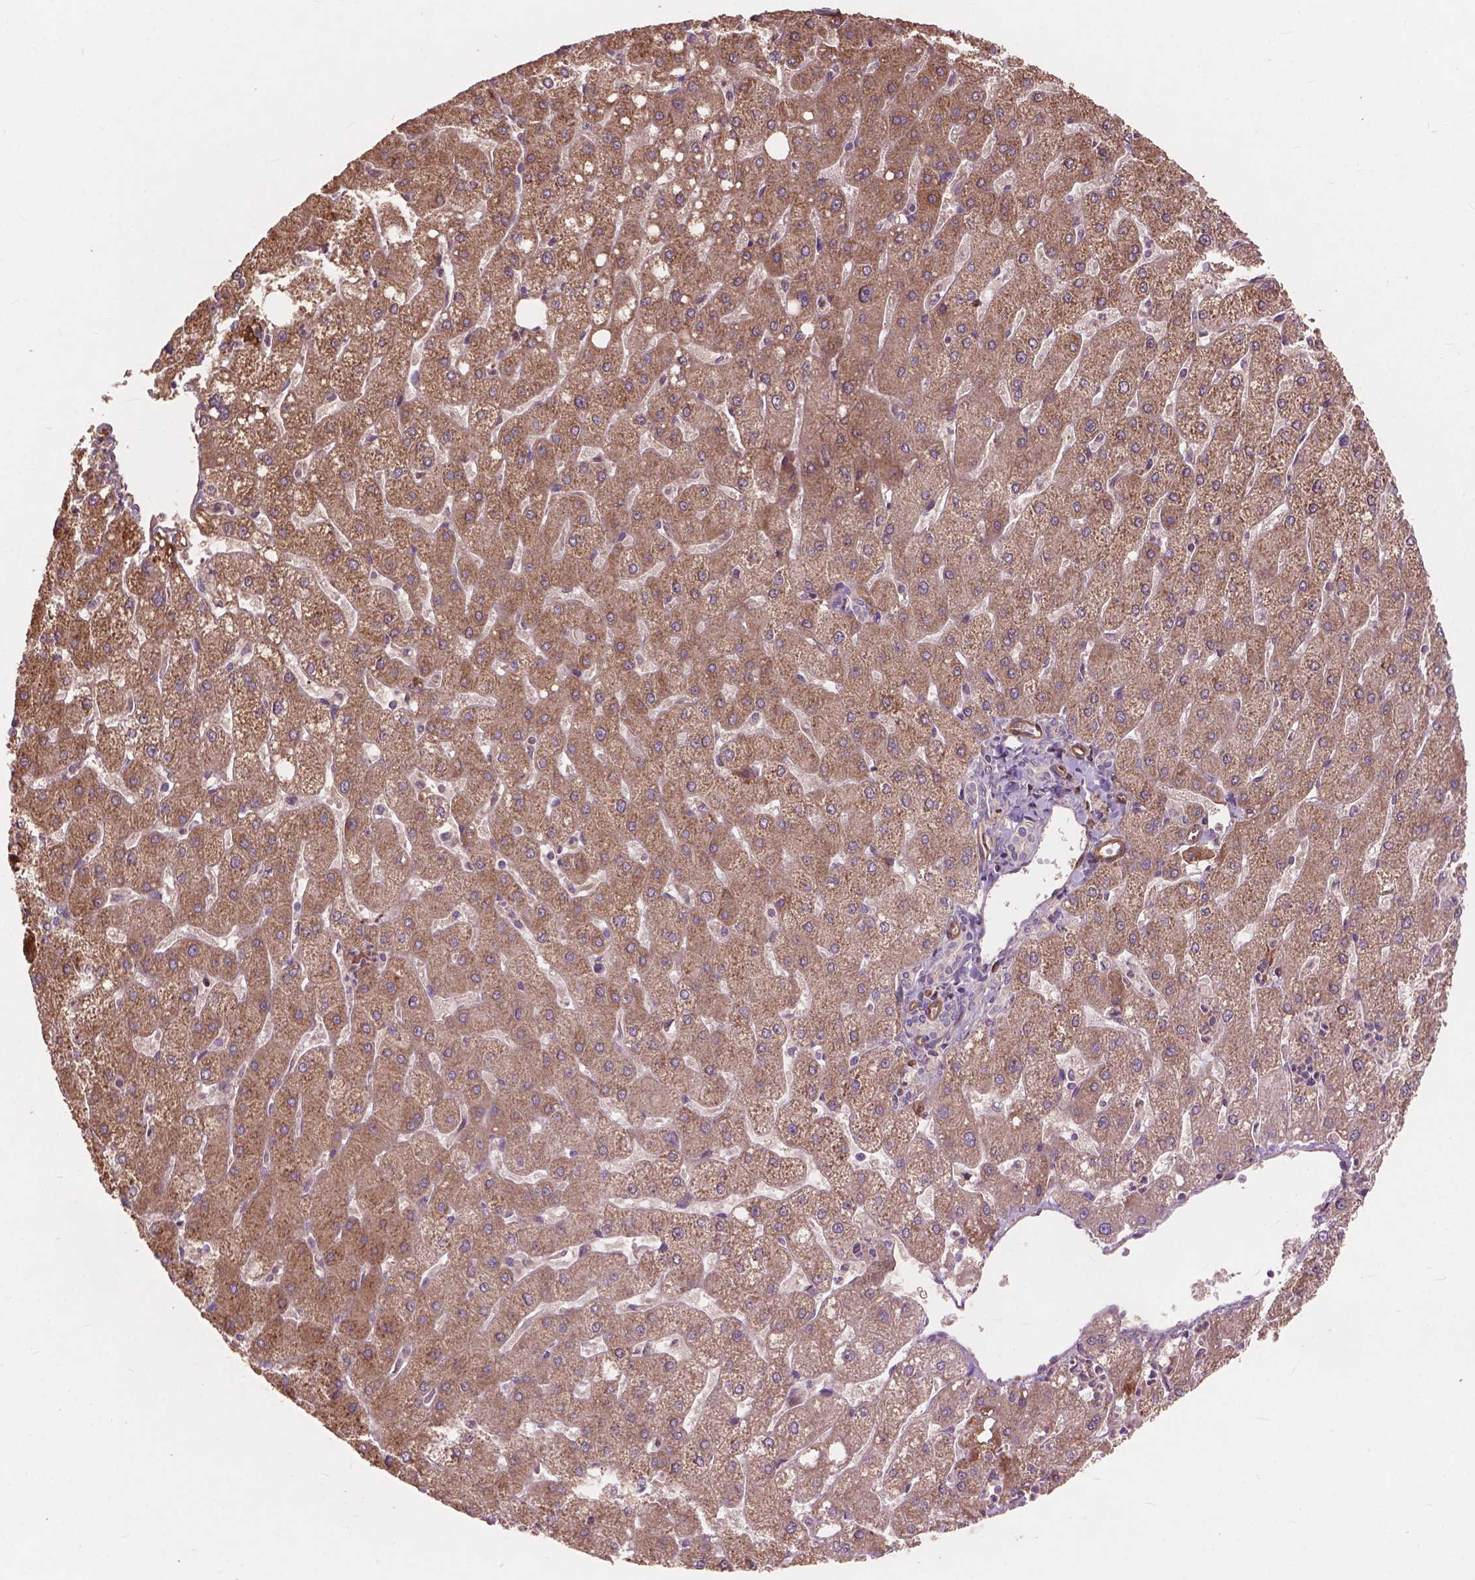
{"staining": {"intensity": "negative", "quantity": "none", "location": "none"}, "tissue": "liver", "cell_type": "Cholangiocytes", "image_type": "normal", "snomed": [{"axis": "morphology", "description": "Normal tissue, NOS"}, {"axis": "topography", "description": "Liver"}], "caption": "This is a image of immunohistochemistry staining of normal liver, which shows no positivity in cholangiocytes.", "gene": "FNIP1", "patient": {"sex": "male", "age": 67}}